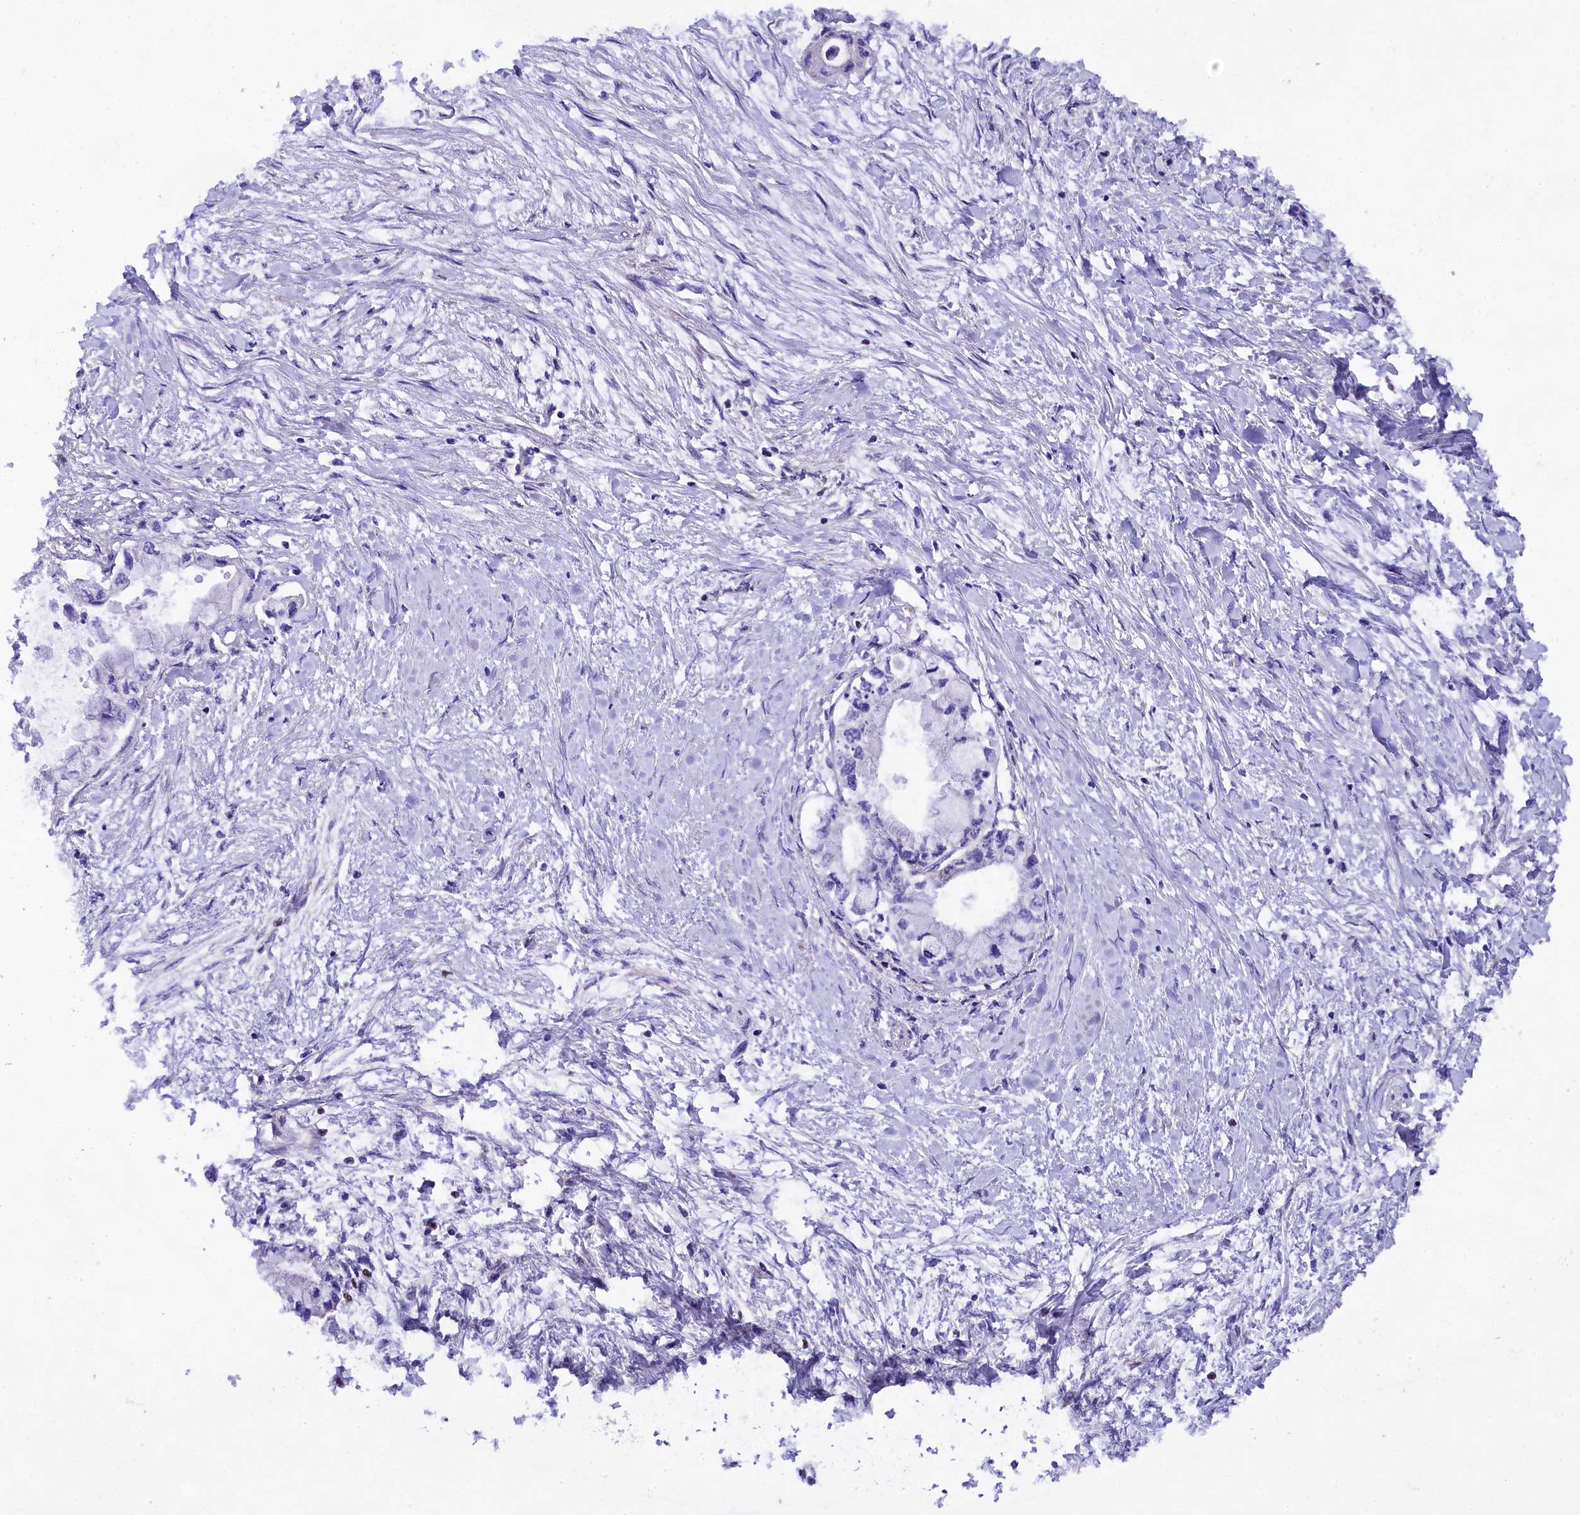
{"staining": {"intensity": "negative", "quantity": "none", "location": "none"}, "tissue": "pancreatic cancer", "cell_type": "Tumor cells", "image_type": "cancer", "snomed": [{"axis": "morphology", "description": "Adenocarcinoma, NOS"}, {"axis": "topography", "description": "Pancreas"}], "caption": "This is an IHC micrograph of human pancreatic cancer (adenocarcinoma). There is no expression in tumor cells.", "gene": "SP4", "patient": {"sex": "male", "age": 48}}